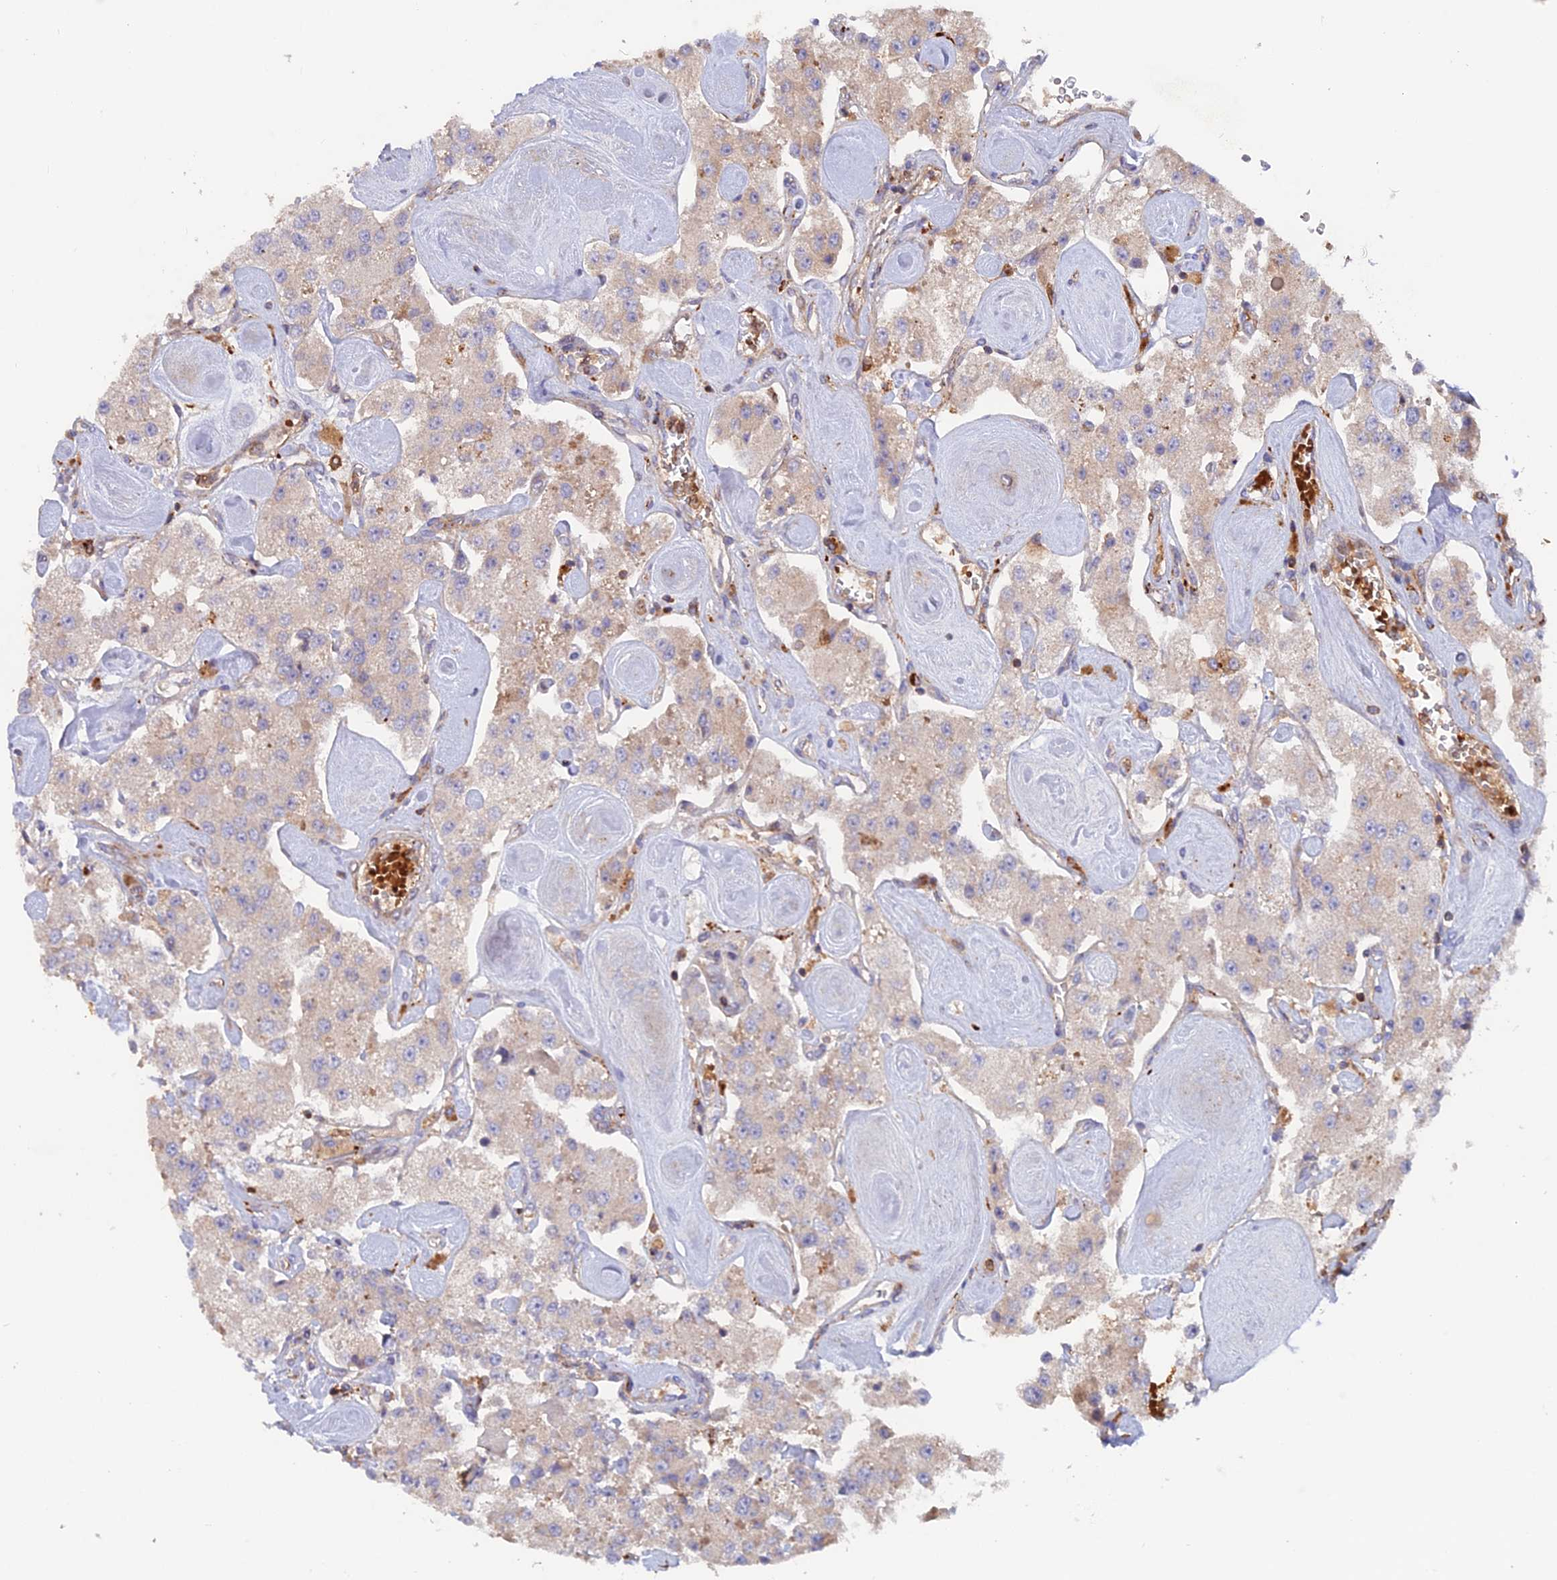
{"staining": {"intensity": "negative", "quantity": "none", "location": "none"}, "tissue": "carcinoid", "cell_type": "Tumor cells", "image_type": "cancer", "snomed": [{"axis": "morphology", "description": "Carcinoid, malignant, NOS"}, {"axis": "topography", "description": "Pancreas"}], "caption": "DAB immunohistochemical staining of human malignant carcinoid reveals no significant expression in tumor cells.", "gene": "CPNE7", "patient": {"sex": "male", "age": 41}}